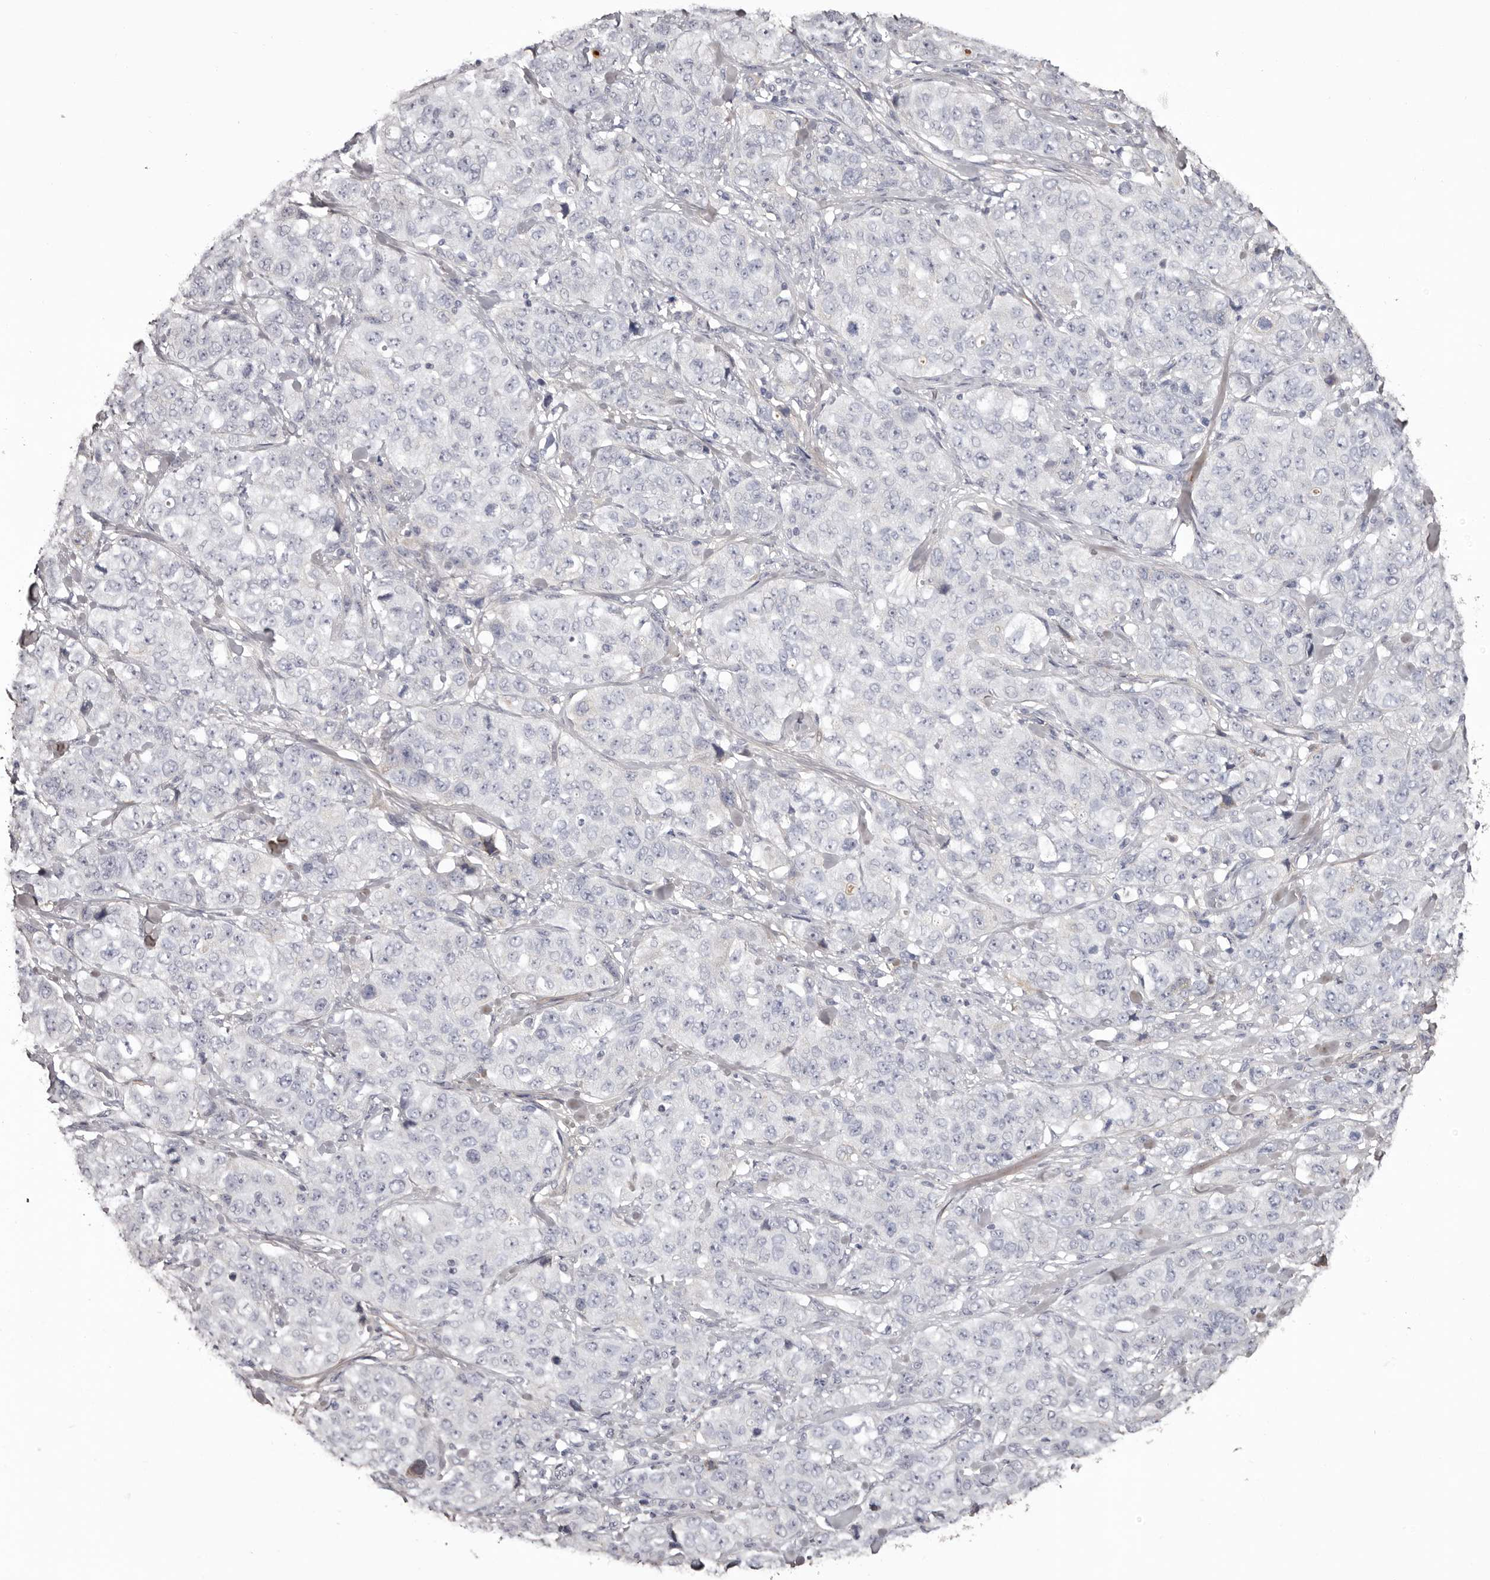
{"staining": {"intensity": "negative", "quantity": "none", "location": "none"}, "tissue": "stomach cancer", "cell_type": "Tumor cells", "image_type": "cancer", "snomed": [{"axis": "morphology", "description": "Adenocarcinoma, NOS"}, {"axis": "topography", "description": "Stomach"}], "caption": "The photomicrograph reveals no significant staining in tumor cells of stomach cancer (adenocarcinoma). (DAB (3,3'-diaminobenzidine) IHC visualized using brightfield microscopy, high magnification).", "gene": "COL6A1", "patient": {"sex": "male", "age": 48}}